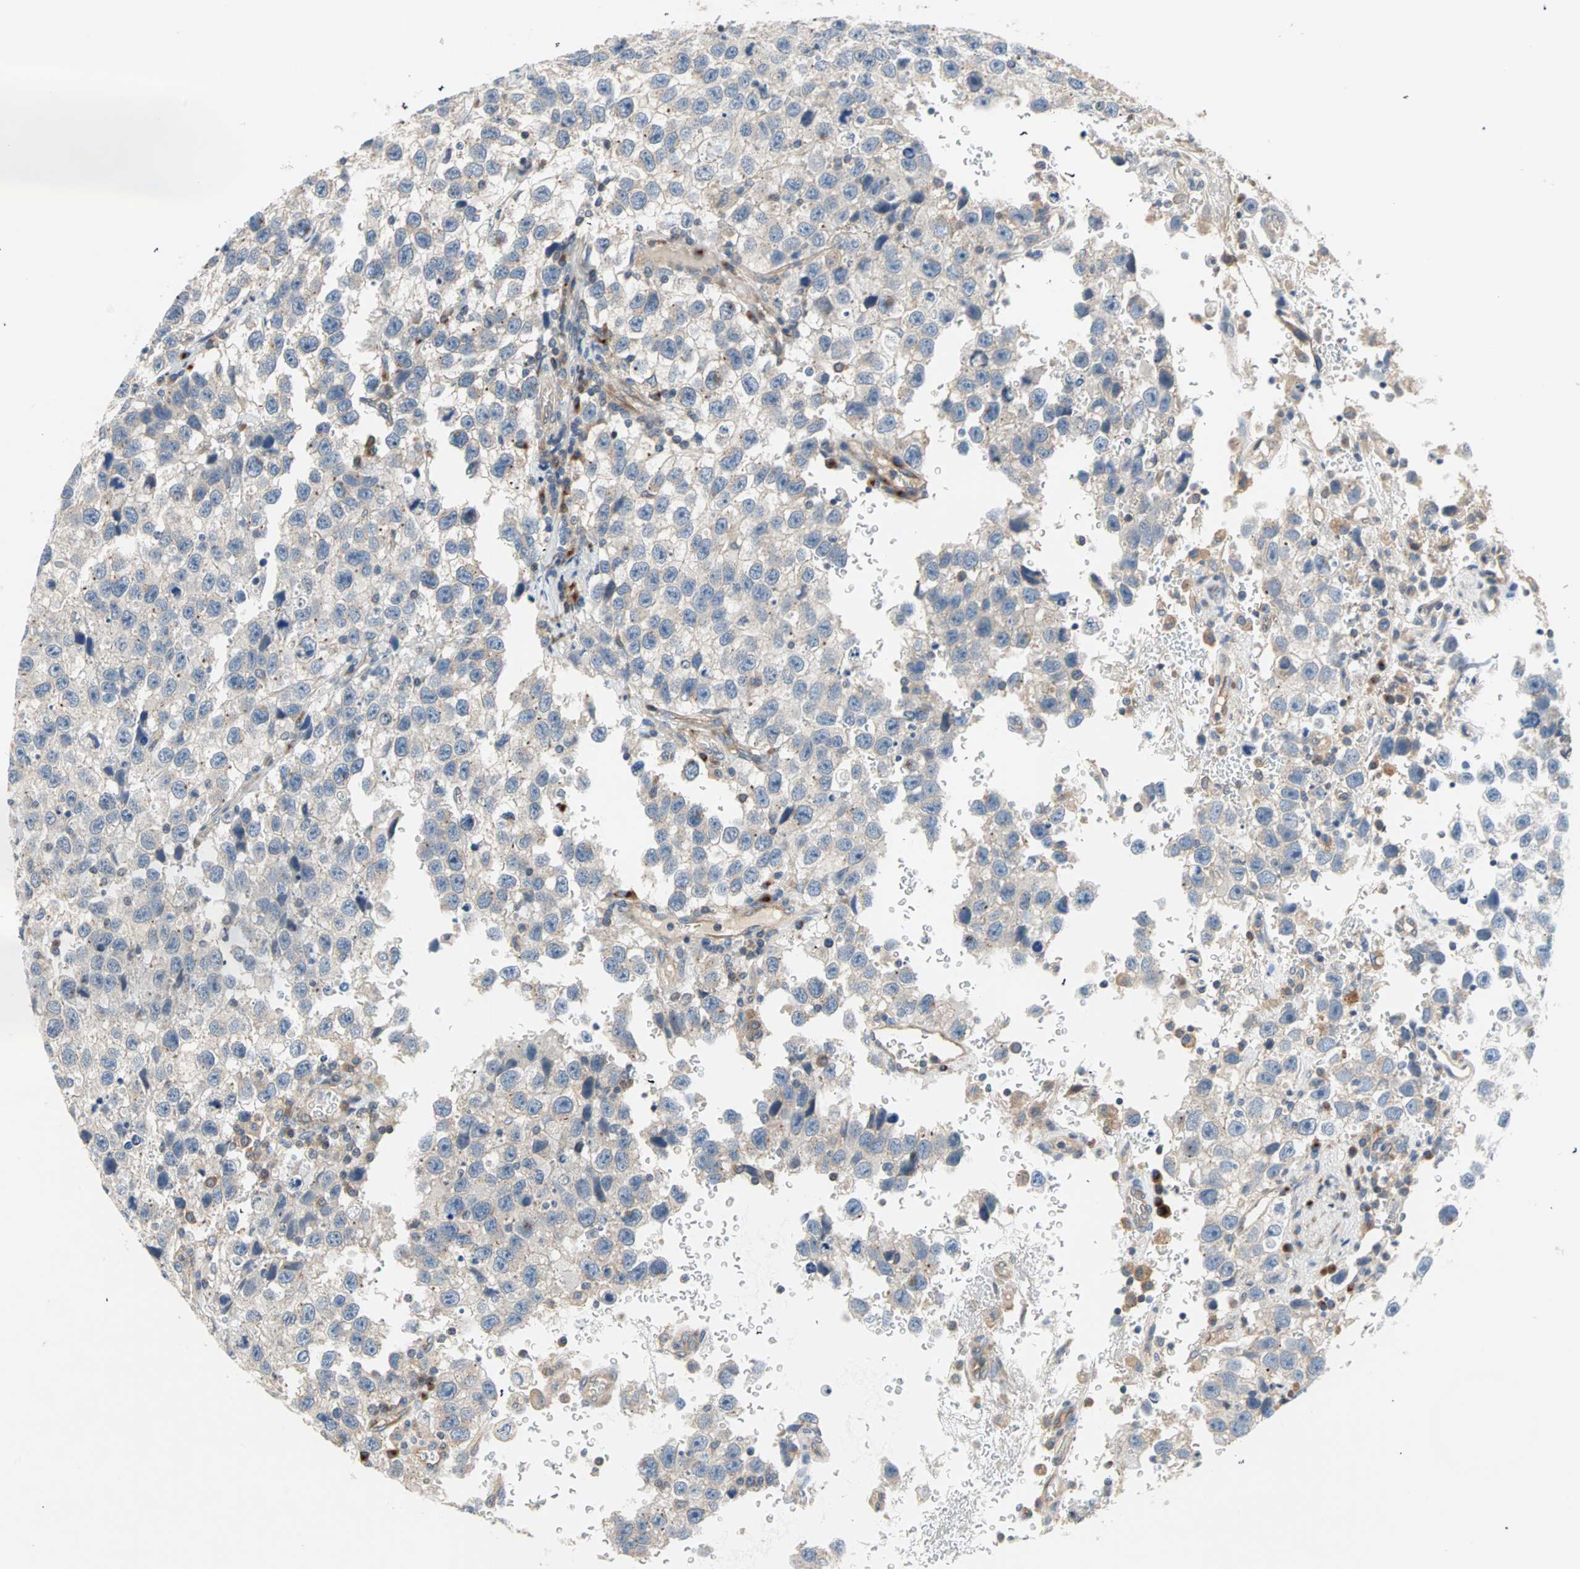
{"staining": {"intensity": "weak", "quantity": "<25%", "location": "cytoplasmic/membranous"}, "tissue": "testis cancer", "cell_type": "Tumor cells", "image_type": "cancer", "snomed": [{"axis": "morphology", "description": "Seminoma, NOS"}, {"axis": "topography", "description": "Testis"}], "caption": "Testis cancer (seminoma) was stained to show a protein in brown. There is no significant staining in tumor cells.", "gene": "PDE8A", "patient": {"sex": "male", "age": 33}}